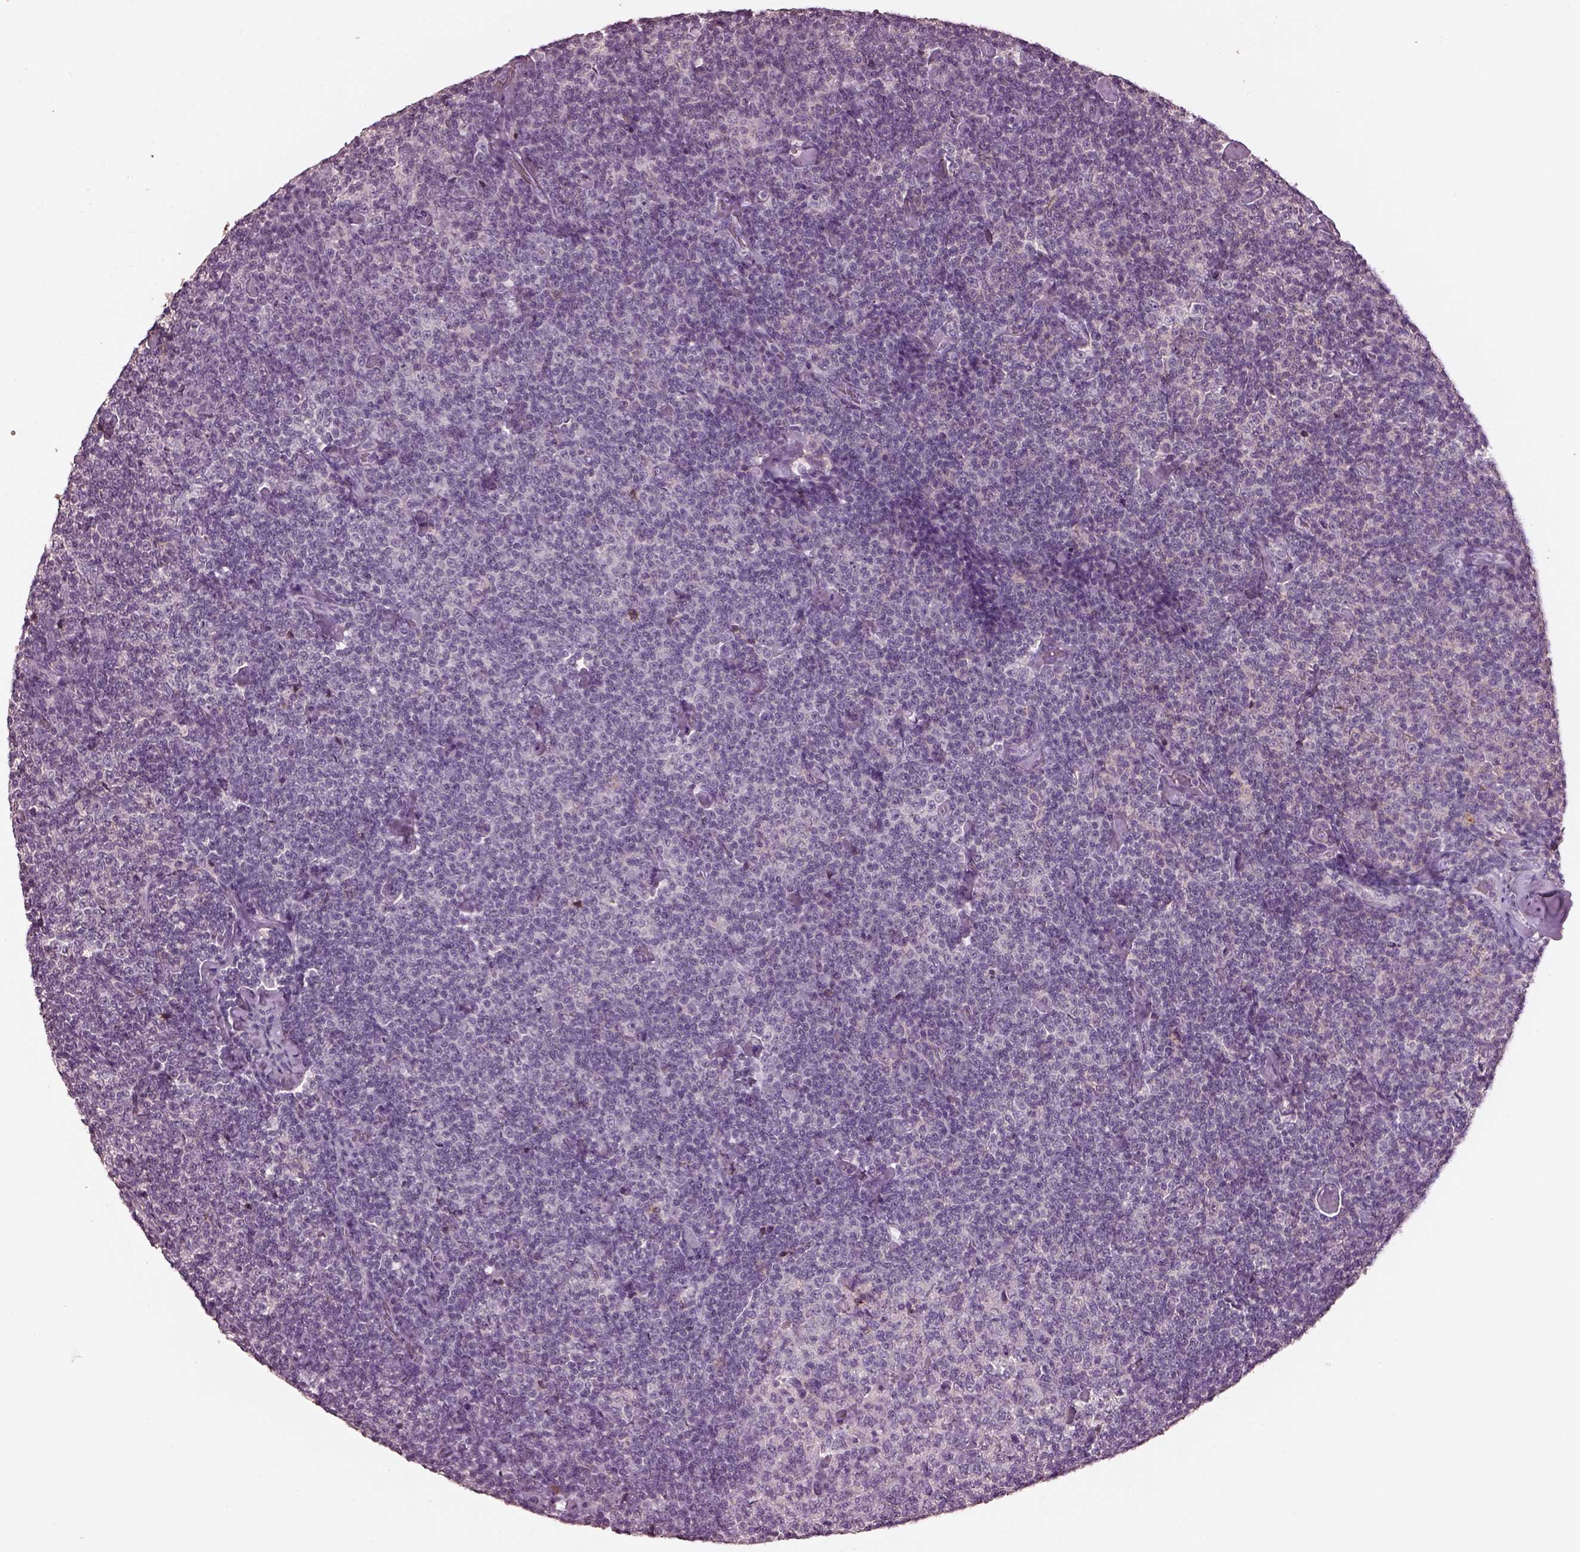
{"staining": {"intensity": "negative", "quantity": "none", "location": "none"}, "tissue": "lymphoma", "cell_type": "Tumor cells", "image_type": "cancer", "snomed": [{"axis": "morphology", "description": "Malignant lymphoma, non-Hodgkin's type, Low grade"}, {"axis": "topography", "description": "Lymph node"}], "caption": "Immunohistochemical staining of human lymphoma demonstrates no significant expression in tumor cells.", "gene": "SRI", "patient": {"sex": "male", "age": 81}}